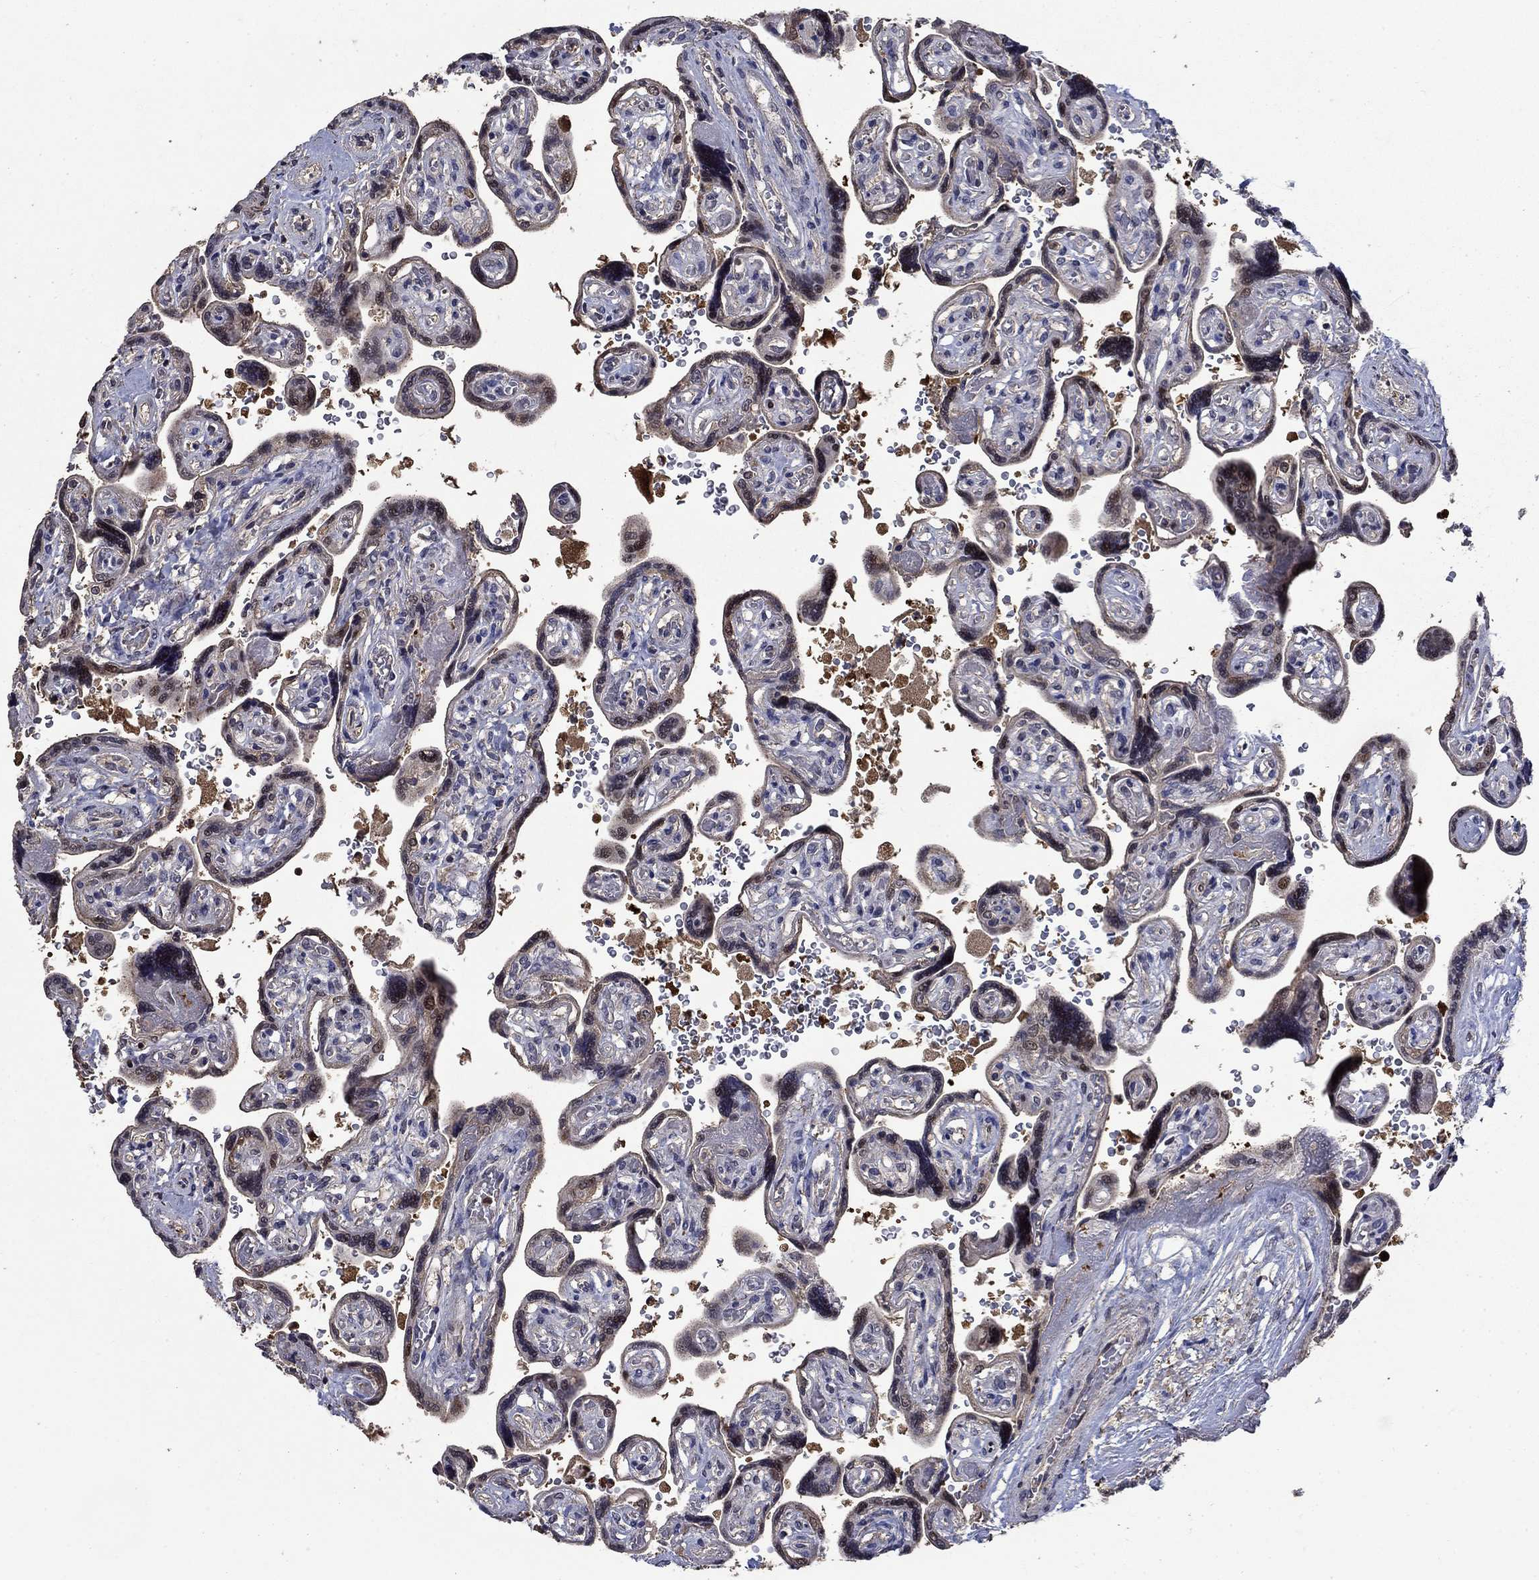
{"staining": {"intensity": "negative", "quantity": "none", "location": "none"}, "tissue": "placenta", "cell_type": "Decidual cells", "image_type": "normal", "snomed": [{"axis": "morphology", "description": "Normal tissue, NOS"}, {"axis": "topography", "description": "Placenta"}], "caption": "This histopathology image is of unremarkable placenta stained with IHC to label a protein in brown with the nuclei are counter-stained blue. There is no positivity in decidual cells.", "gene": "DVL1", "patient": {"sex": "female", "age": 32}}